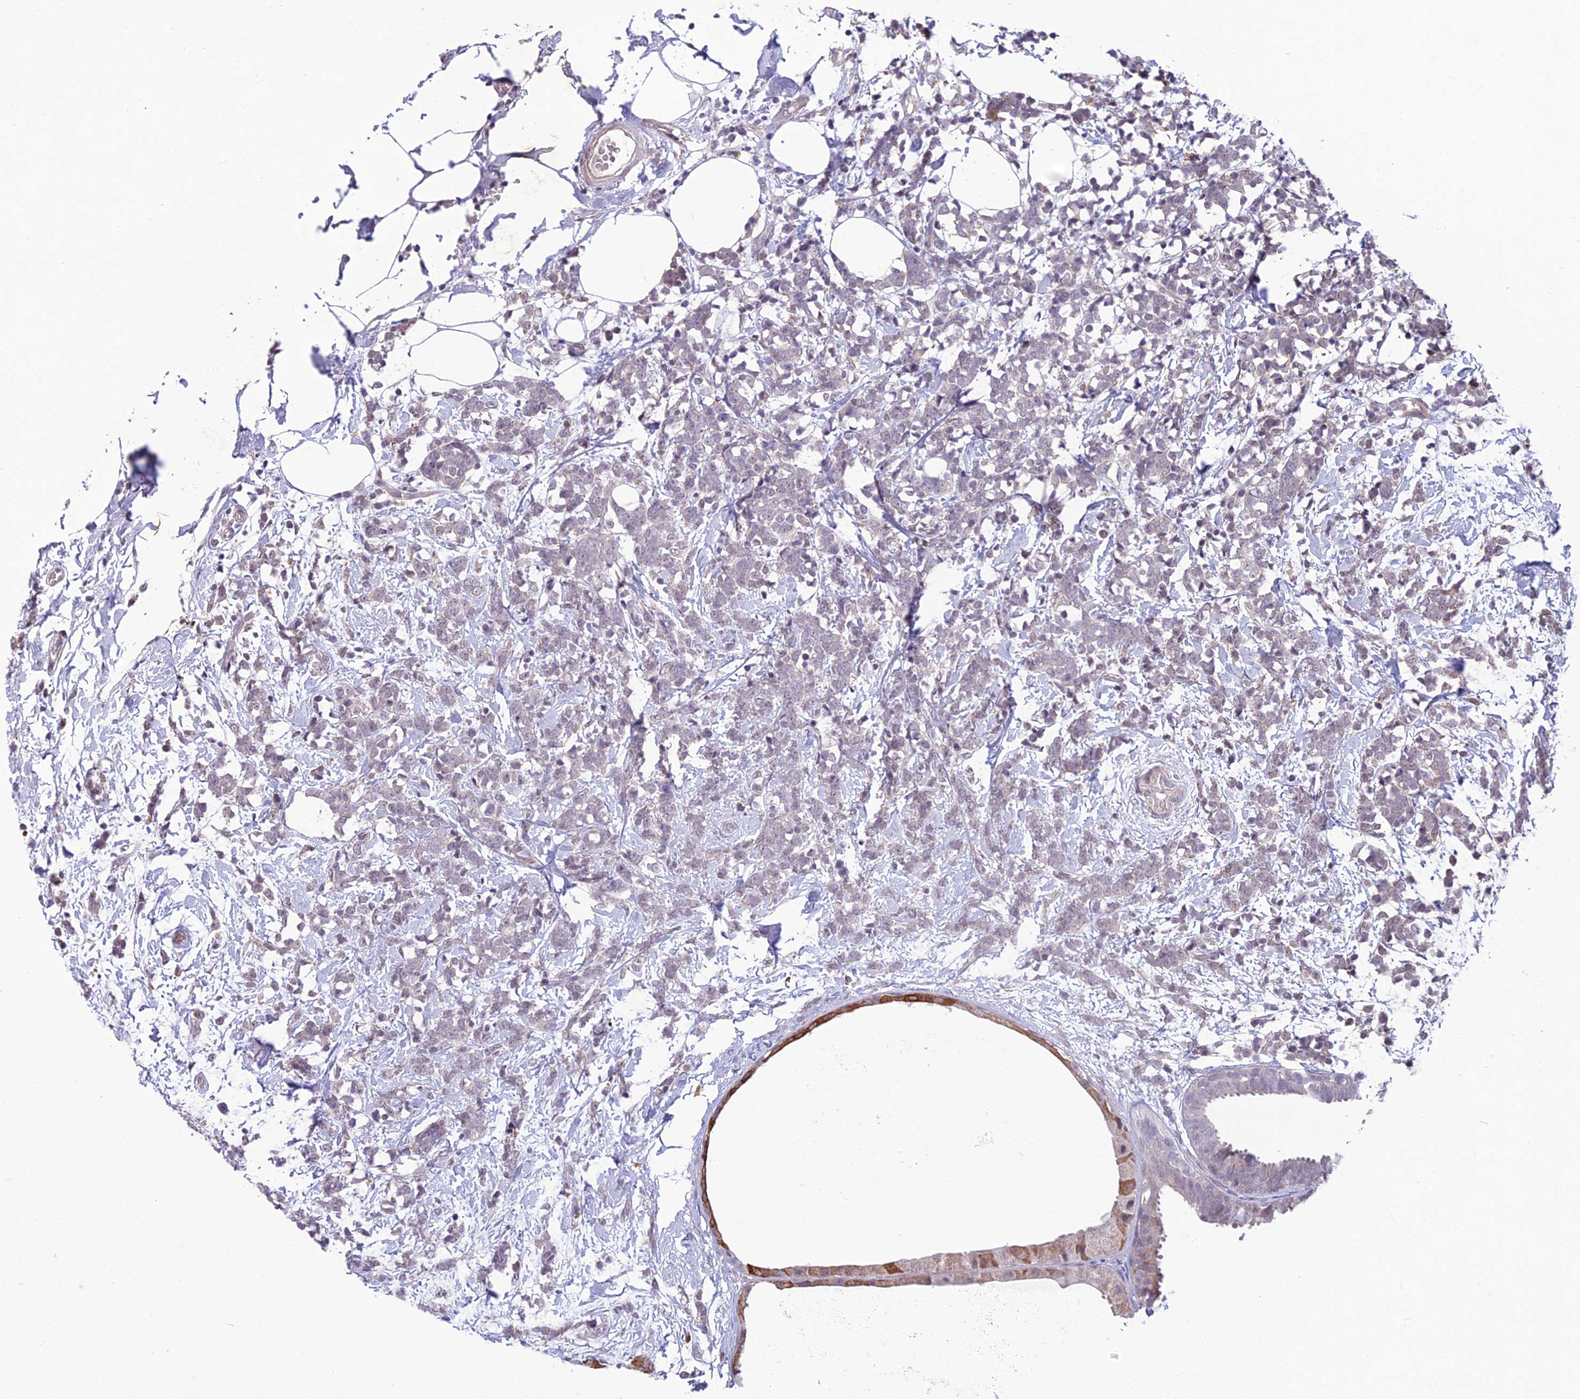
{"staining": {"intensity": "negative", "quantity": "none", "location": "none"}, "tissue": "breast cancer", "cell_type": "Tumor cells", "image_type": "cancer", "snomed": [{"axis": "morphology", "description": "Lobular carcinoma"}, {"axis": "topography", "description": "Breast"}], "caption": "Immunohistochemistry (IHC) histopathology image of human breast cancer stained for a protein (brown), which reveals no staining in tumor cells.", "gene": "FBRS", "patient": {"sex": "female", "age": 58}}